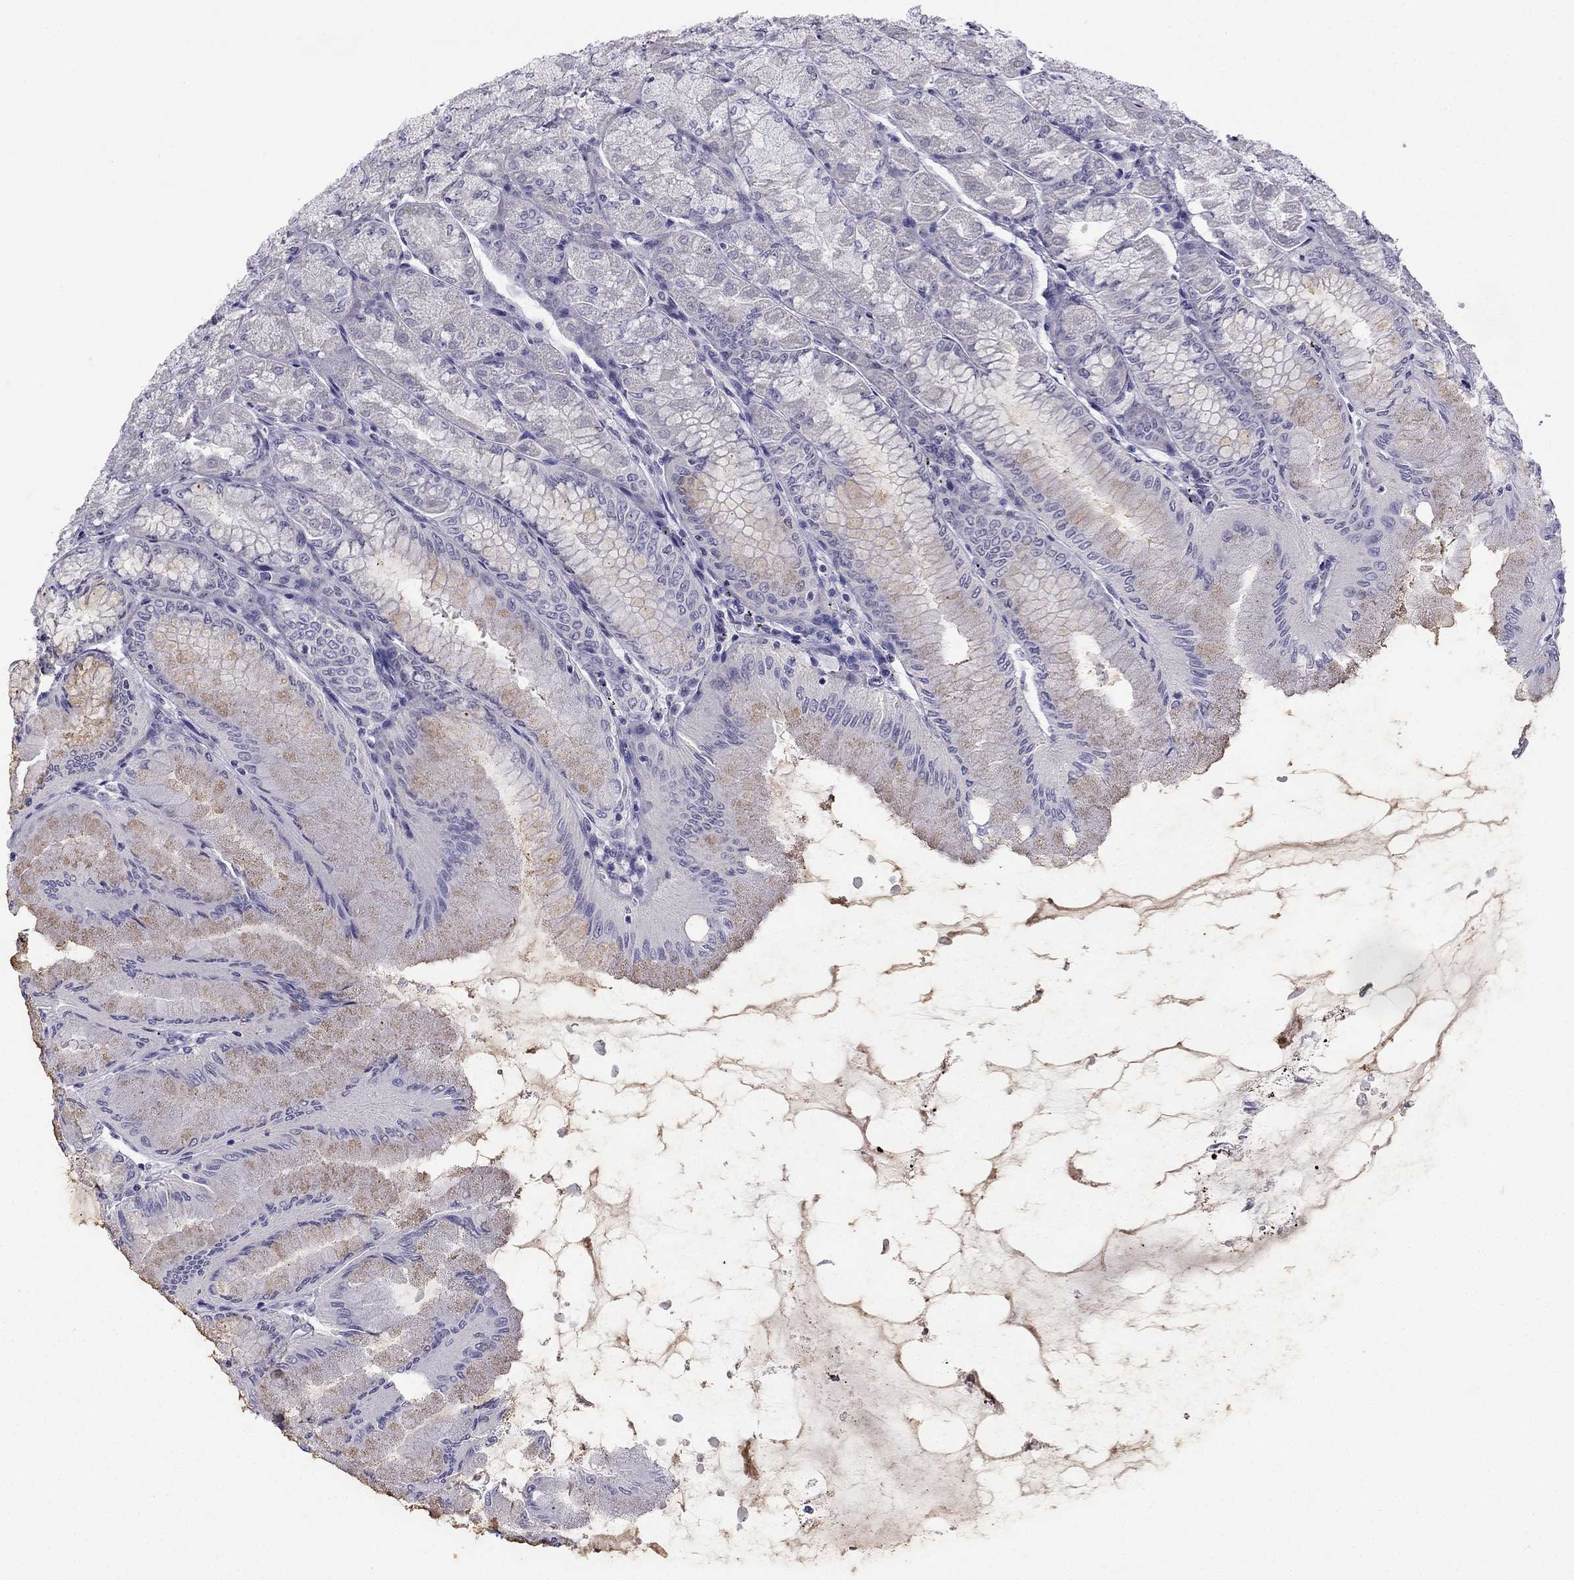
{"staining": {"intensity": "negative", "quantity": "none", "location": "none"}, "tissue": "stomach", "cell_type": "Glandular cells", "image_type": "normal", "snomed": [{"axis": "morphology", "description": "Normal tissue, NOS"}, {"axis": "topography", "description": "Stomach, upper"}], "caption": "The photomicrograph exhibits no significant staining in glandular cells of stomach.", "gene": "CCK", "patient": {"sex": "male", "age": 60}}